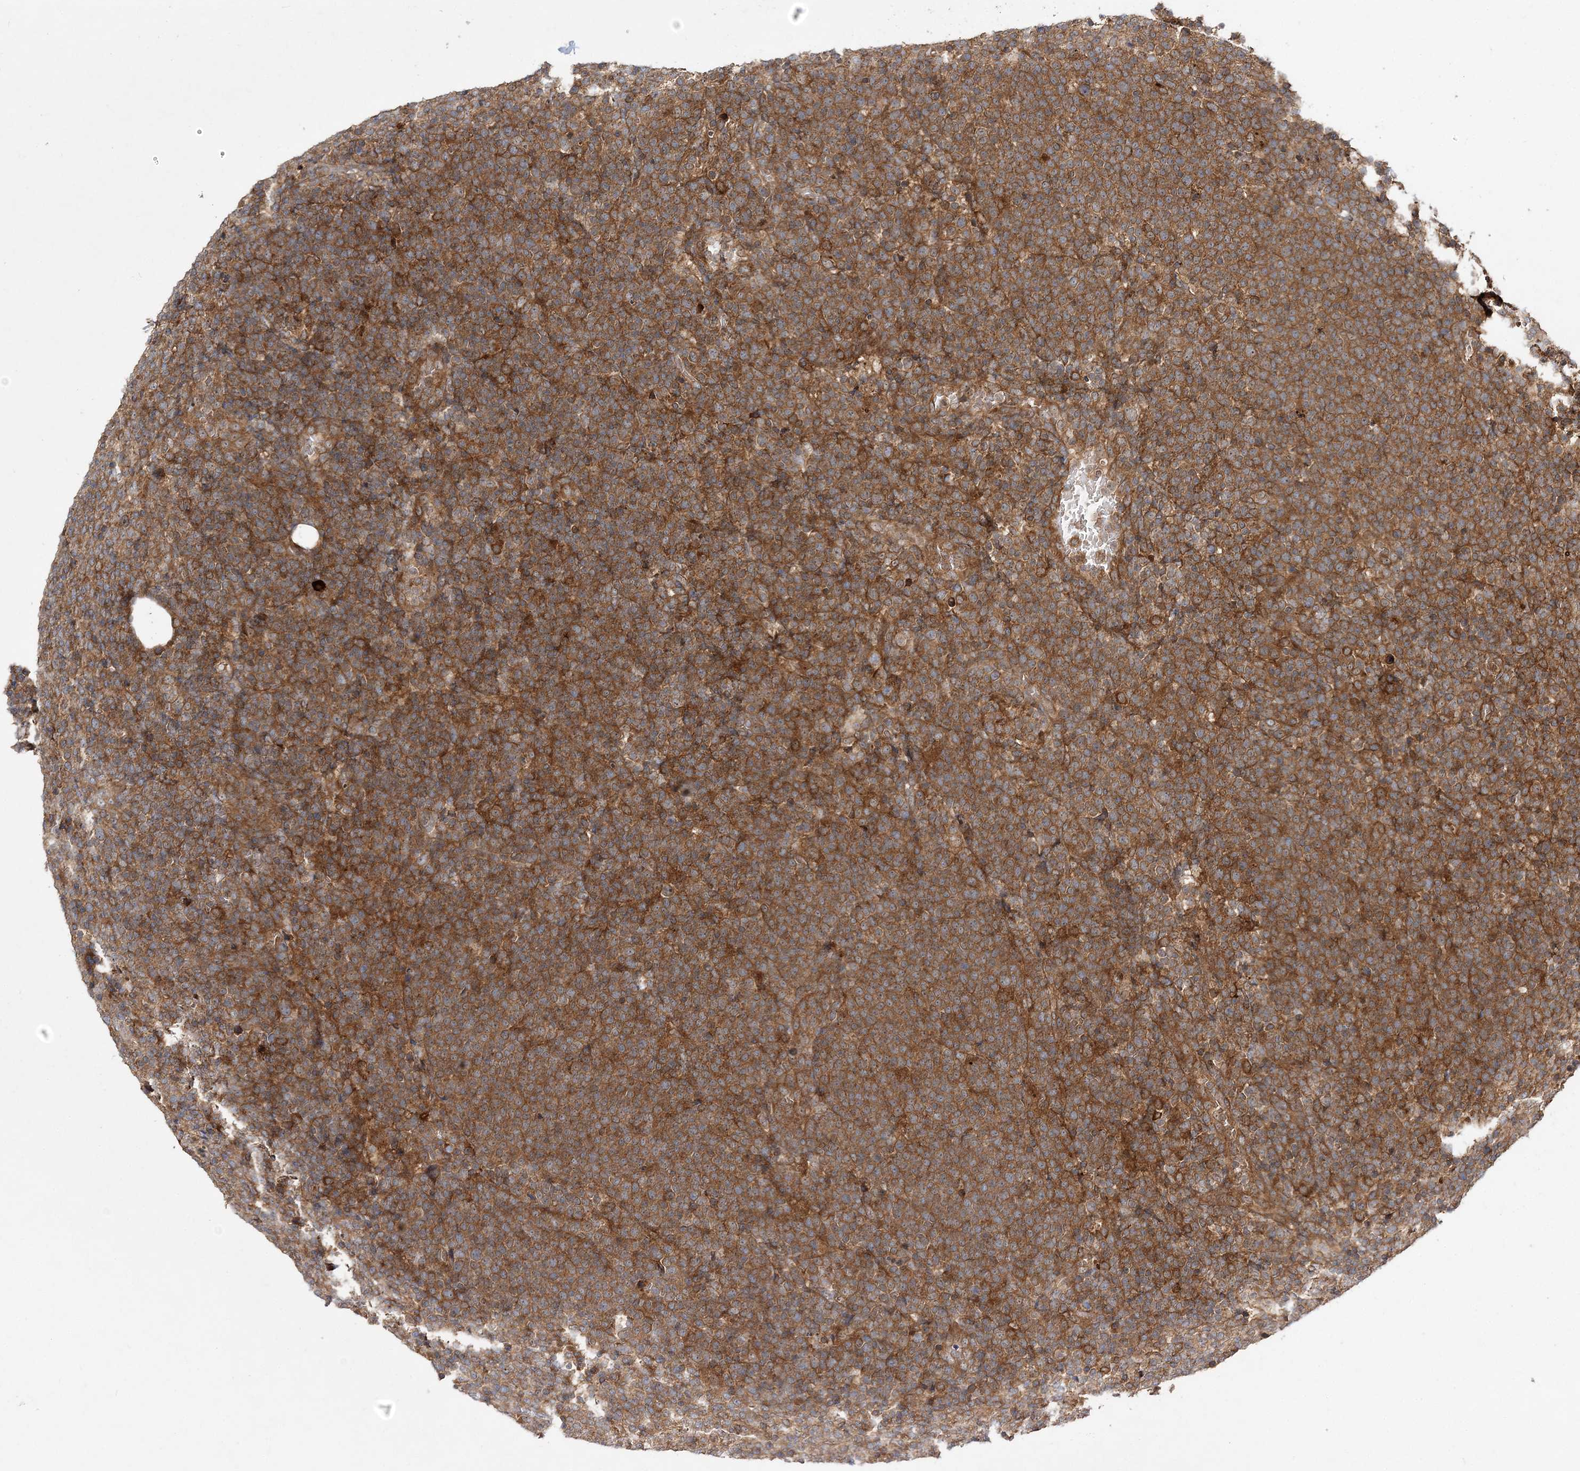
{"staining": {"intensity": "moderate", "quantity": ">75%", "location": "cytoplasmic/membranous"}, "tissue": "lymphoma", "cell_type": "Tumor cells", "image_type": "cancer", "snomed": [{"axis": "morphology", "description": "Malignant lymphoma, non-Hodgkin's type, High grade"}, {"axis": "topography", "description": "Lymph node"}], "caption": "Immunohistochemistry photomicrograph of neoplastic tissue: human lymphoma stained using immunohistochemistry (IHC) shows medium levels of moderate protein expression localized specifically in the cytoplasmic/membranous of tumor cells, appearing as a cytoplasmic/membranous brown color.", "gene": "TMEM9B", "patient": {"sex": "male", "age": 61}}